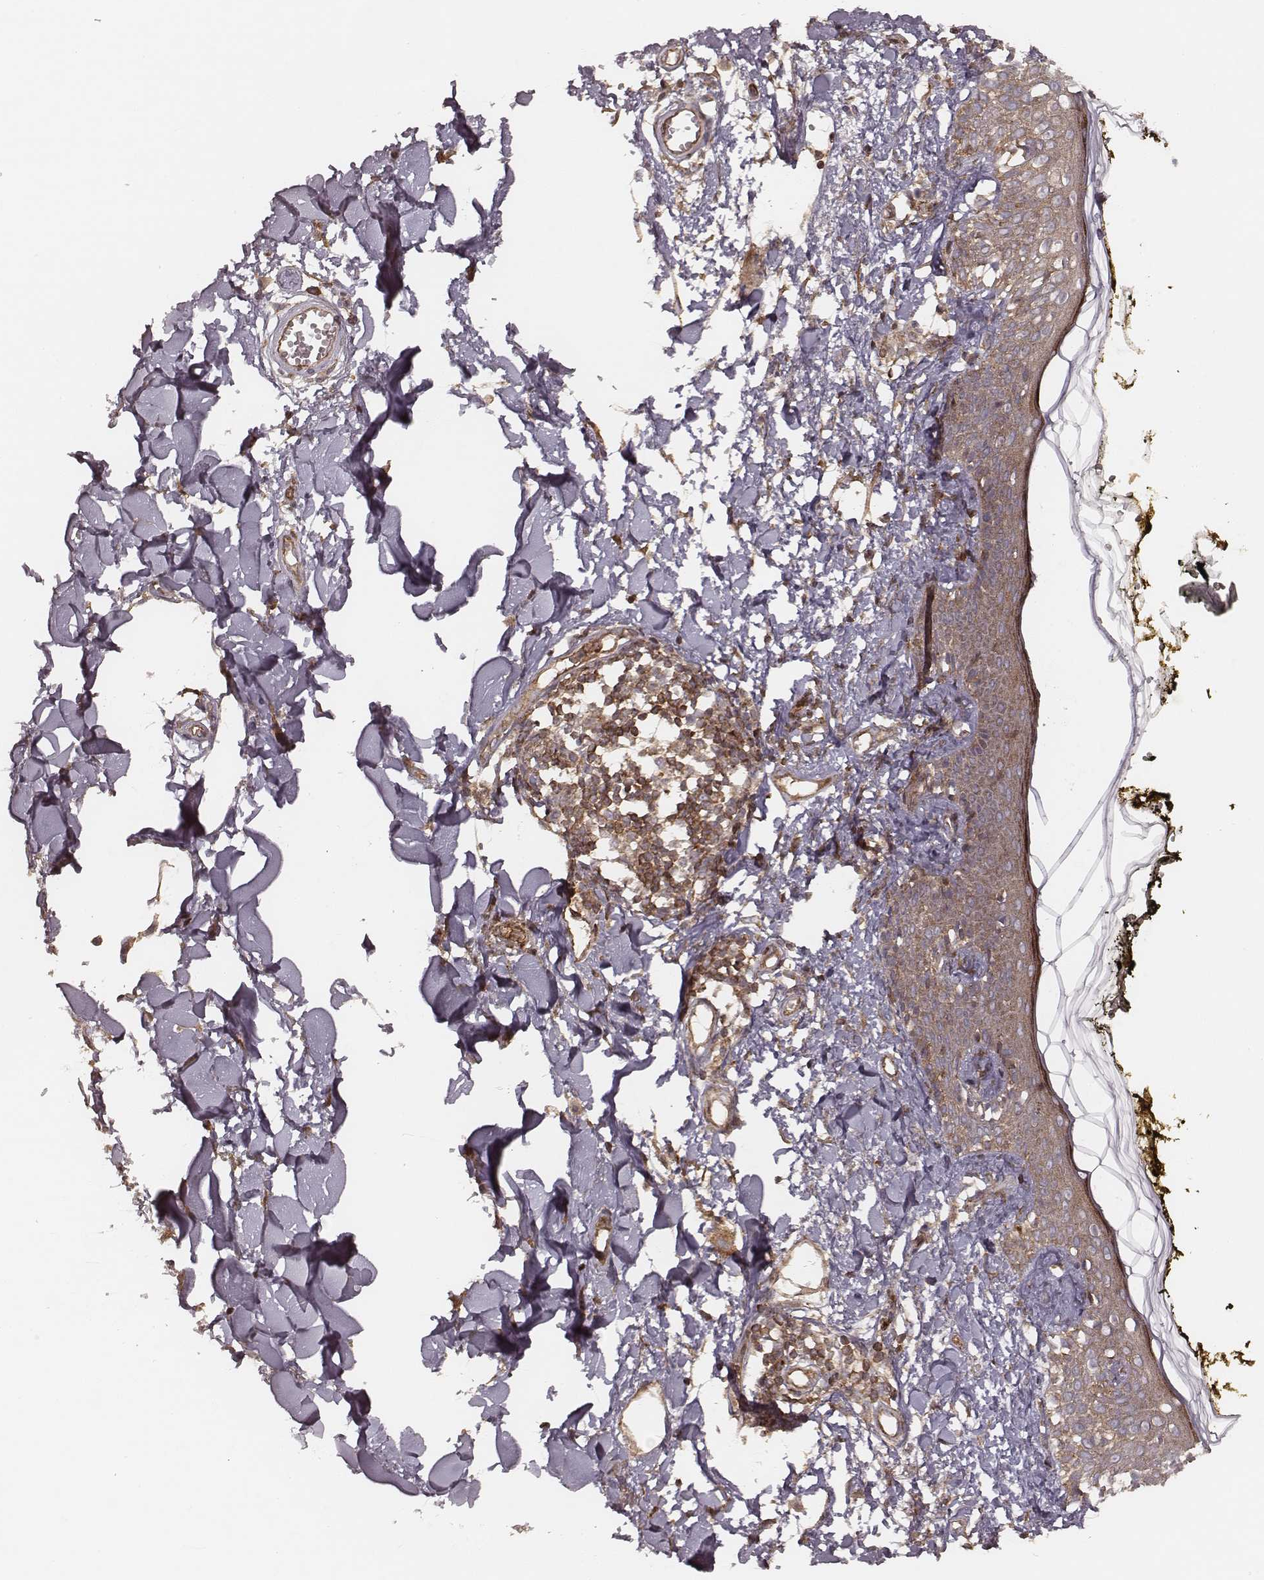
{"staining": {"intensity": "weak", "quantity": ">75%", "location": "cytoplasmic/membranous"}, "tissue": "skin", "cell_type": "Fibroblasts", "image_type": "normal", "snomed": [{"axis": "morphology", "description": "Normal tissue, NOS"}, {"axis": "topography", "description": "Skin"}], "caption": "Skin was stained to show a protein in brown. There is low levels of weak cytoplasmic/membranous positivity in approximately >75% of fibroblasts. The protein is stained brown, and the nuclei are stained in blue (DAB IHC with brightfield microscopy, high magnification).", "gene": "CARS1", "patient": {"sex": "male", "age": 76}}